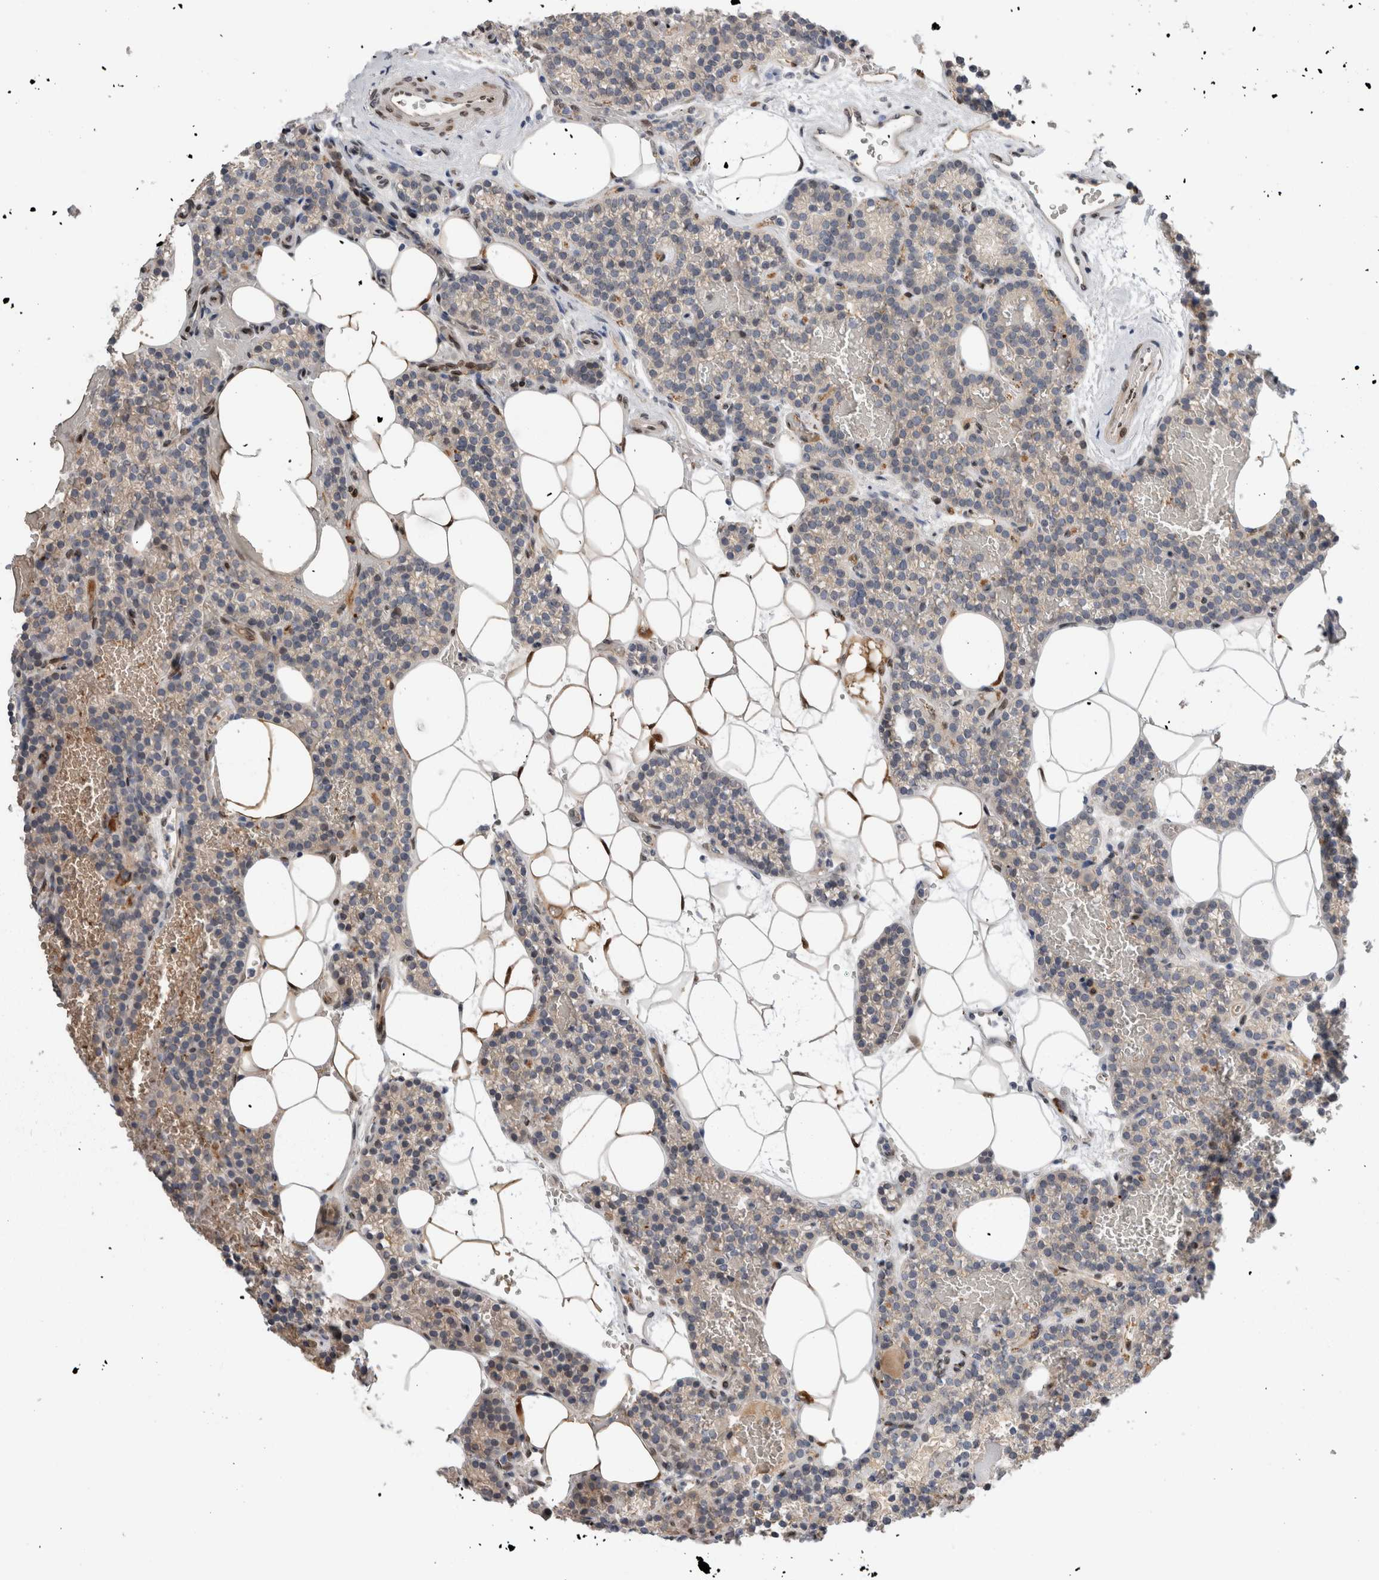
{"staining": {"intensity": "negative", "quantity": "none", "location": "none"}, "tissue": "parathyroid gland", "cell_type": "Glandular cells", "image_type": "normal", "snomed": [{"axis": "morphology", "description": "Normal tissue, NOS"}, {"axis": "topography", "description": "Parathyroid gland"}], "caption": "Immunohistochemical staining of unremarkable human parathyroid gland demonstrates no significant staining in glandular cells. (DAB (3,3'-diaminobenzidine) IHC visualized using brightfield microscopy, high magnification).", "gene": "DMTN", "patient": {"sex": "male", "age": 58}}